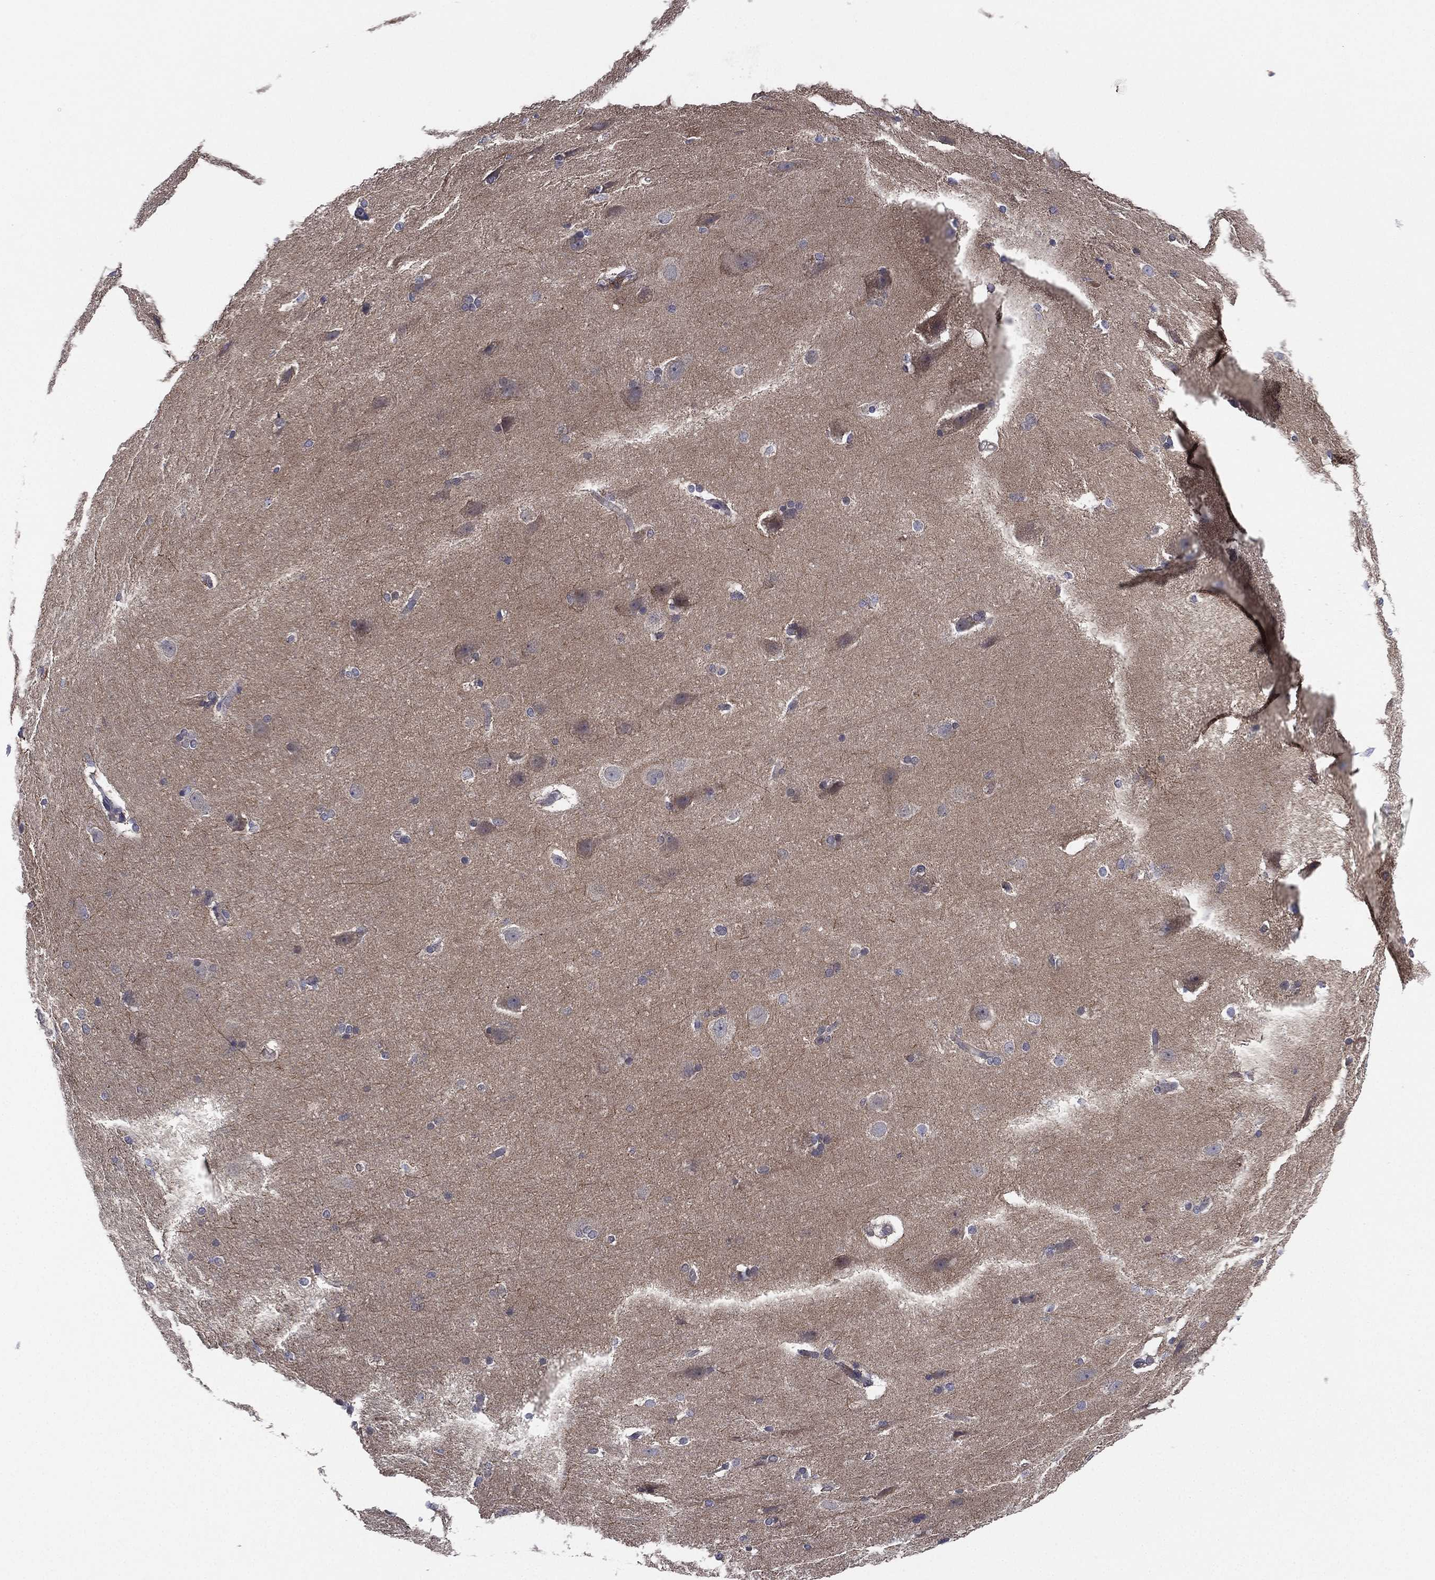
{"staining": {"intensity": "negative", "quantity": "none", "location": "none"}, "tissue": "hippocampus", "cell_type": "Glial cells", "image_type": "normal", "snomed": [{"axis": "morphology", "description": "Normal tissue, NOS"}, {"axis": "topography", "description": "Cerebral cortex"}, {"axis": "topography", "description": "Hippocampus"}], "caption": "IHC image of normal human hippocampus stained for a protein (brown), which reveals no staining in glial cells. Nuclei are stained in blue.", "gene": "MPP7", "patient": {"sex": "female", "age": 19}}